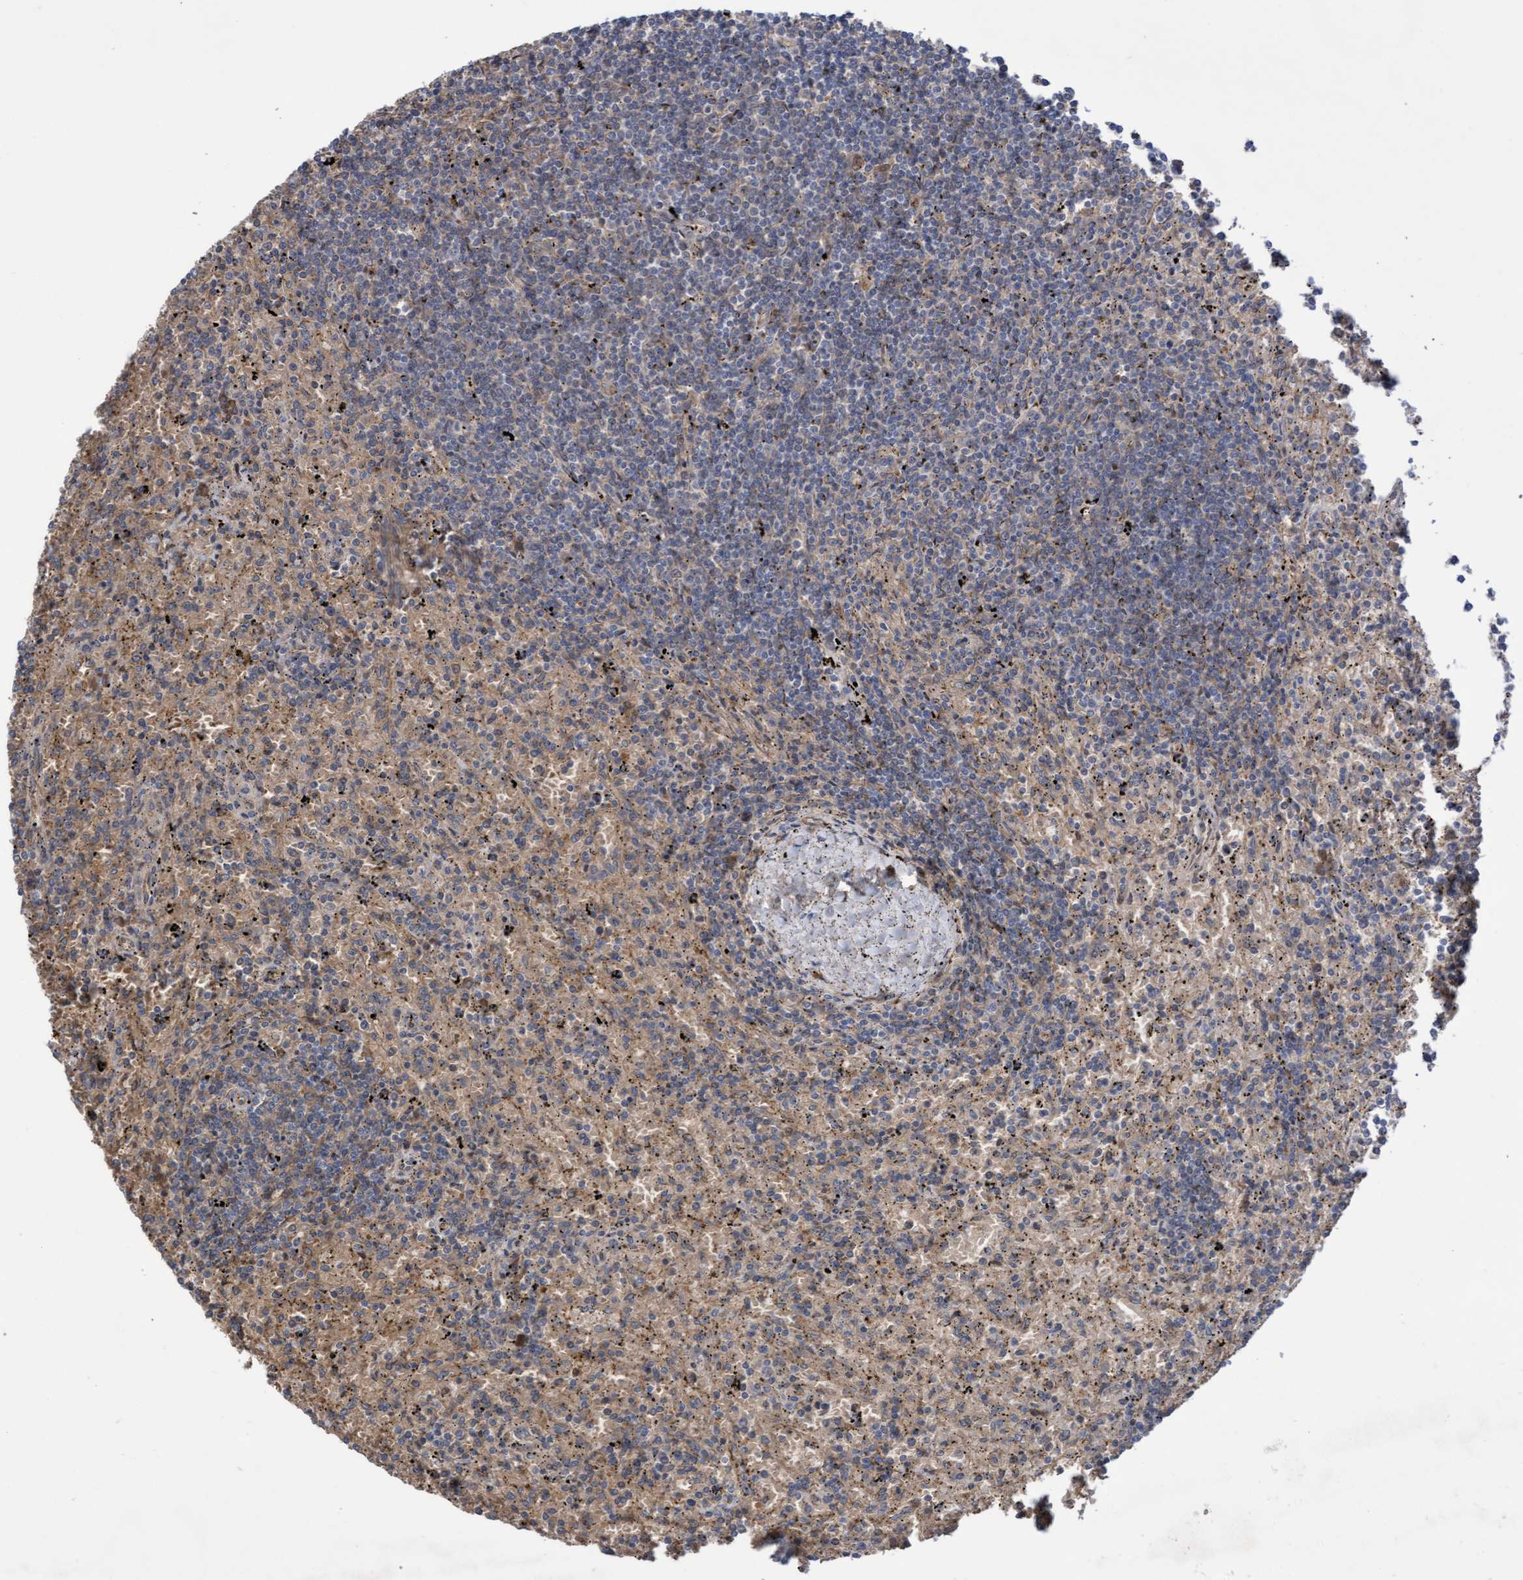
{"staining": {"intensity": "negative", "quantity": "none", "location": "none"}, "tissue": "lymphoma", "cell_type": "Tumor cells", "image_type": "cancer", "snomed": [{"axis": "morphology", "description": "Malignant lymphoma, non-Hodgkin's type, Low grade"}, {"axis": "topography", "description": "Spleen"}], "caption": "Immunohistochemistry (IHC) histopathology image of neoplastic tissue: human lymphoma stained with DAB reveals no significant protein staining in tumor cells.", "gene": "COBL", "patient": {"sex": "male", "age": 76}}